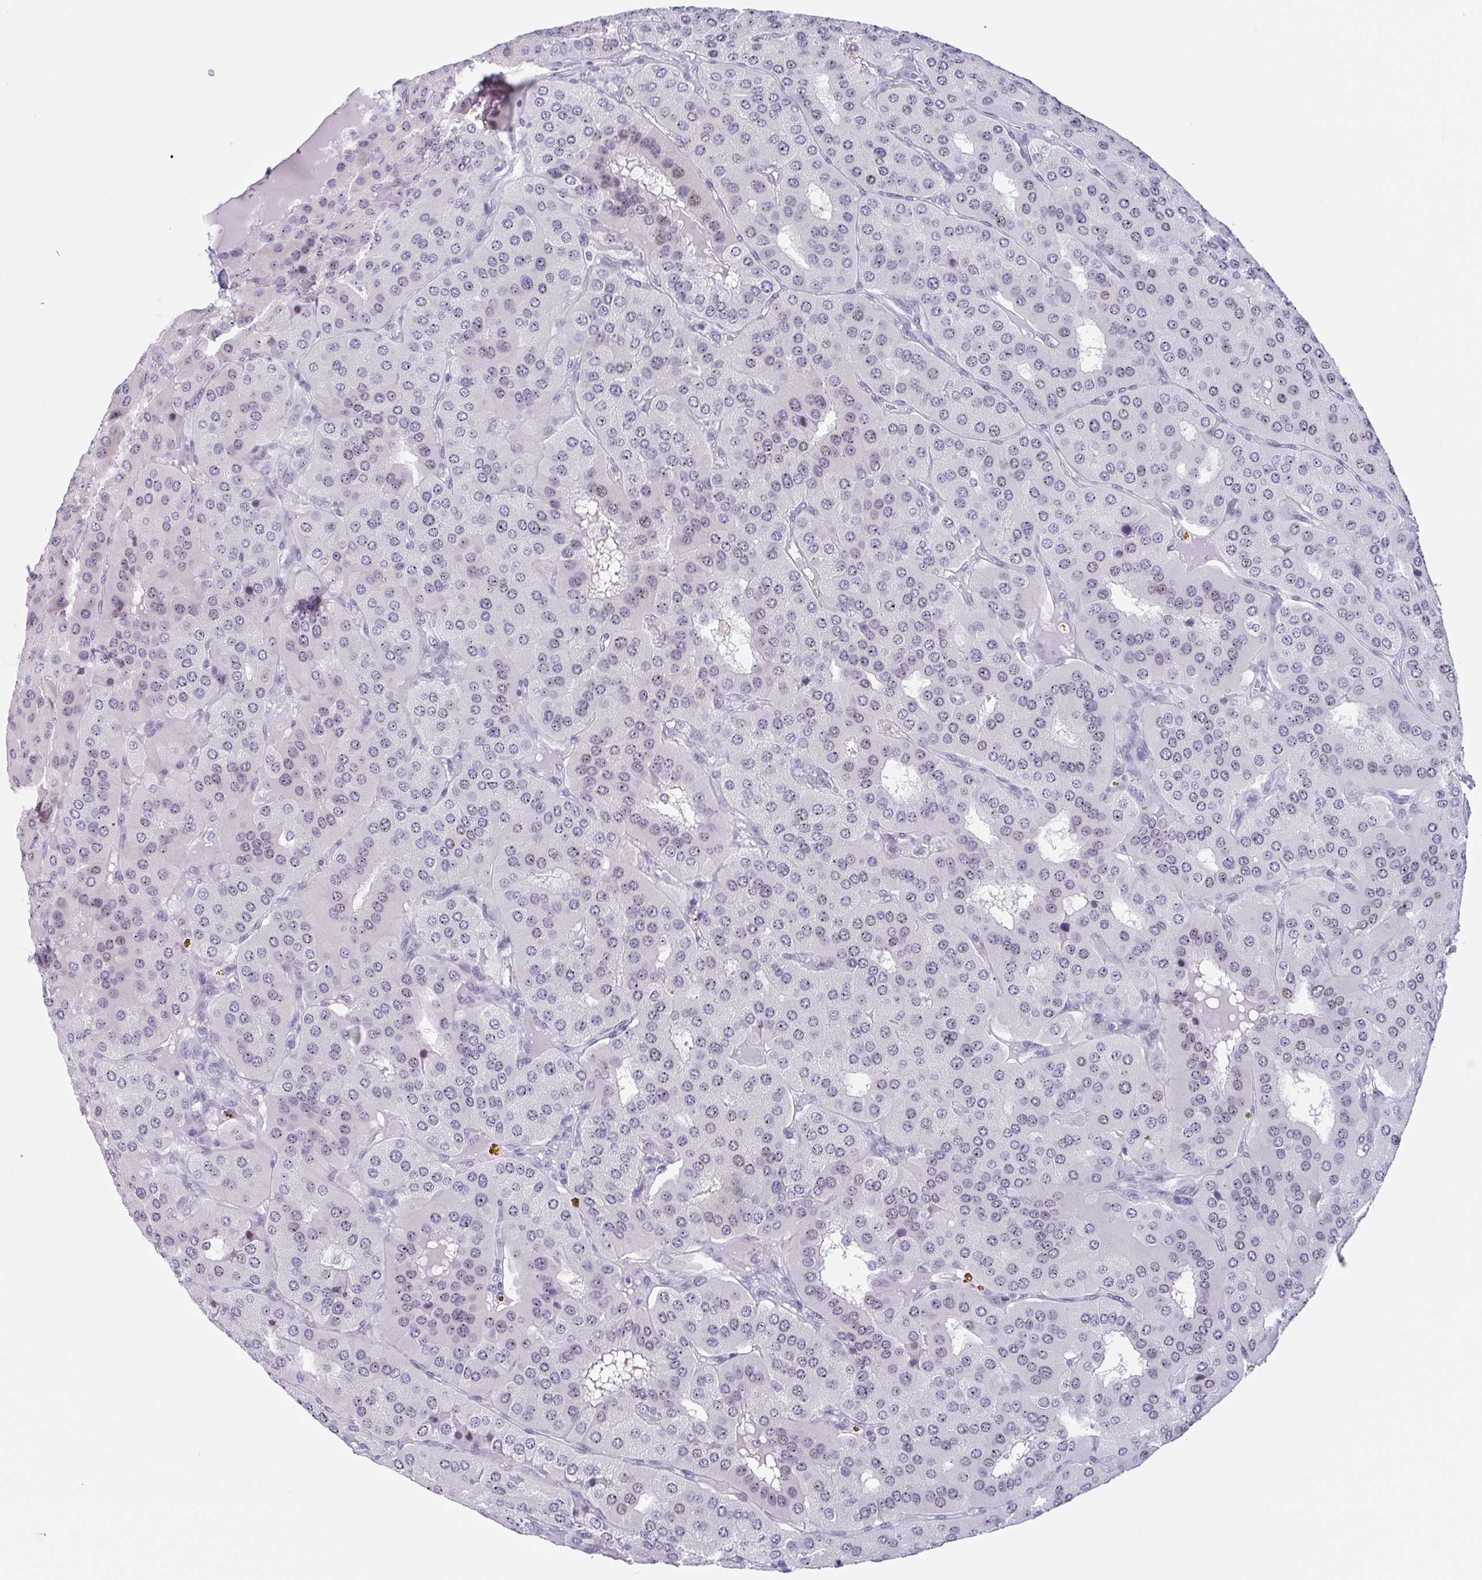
{"staining": {"intensity": "weak", "quantity": "25%-75%", "location": "nuclear"}, "tissue": "parathyroid gland", "cell_type": "Glandular cells", "image_type": "normal", "snomed": [{"axis": "morphology", "description": "Normal tissue, NOS"}, {"axis": "morphology", "description": "Adenoma, NOS"}, {"axis": "topography", "description": "Parathyroid gland"}], "caption": "Benign parathyroid gland reveals weak nuclear expression in approximately 25%-75% of glandular cells, visualized by immunohistochemistry.", "gene": "LENG9", "patient": {"sex": "female", "age": 86}}